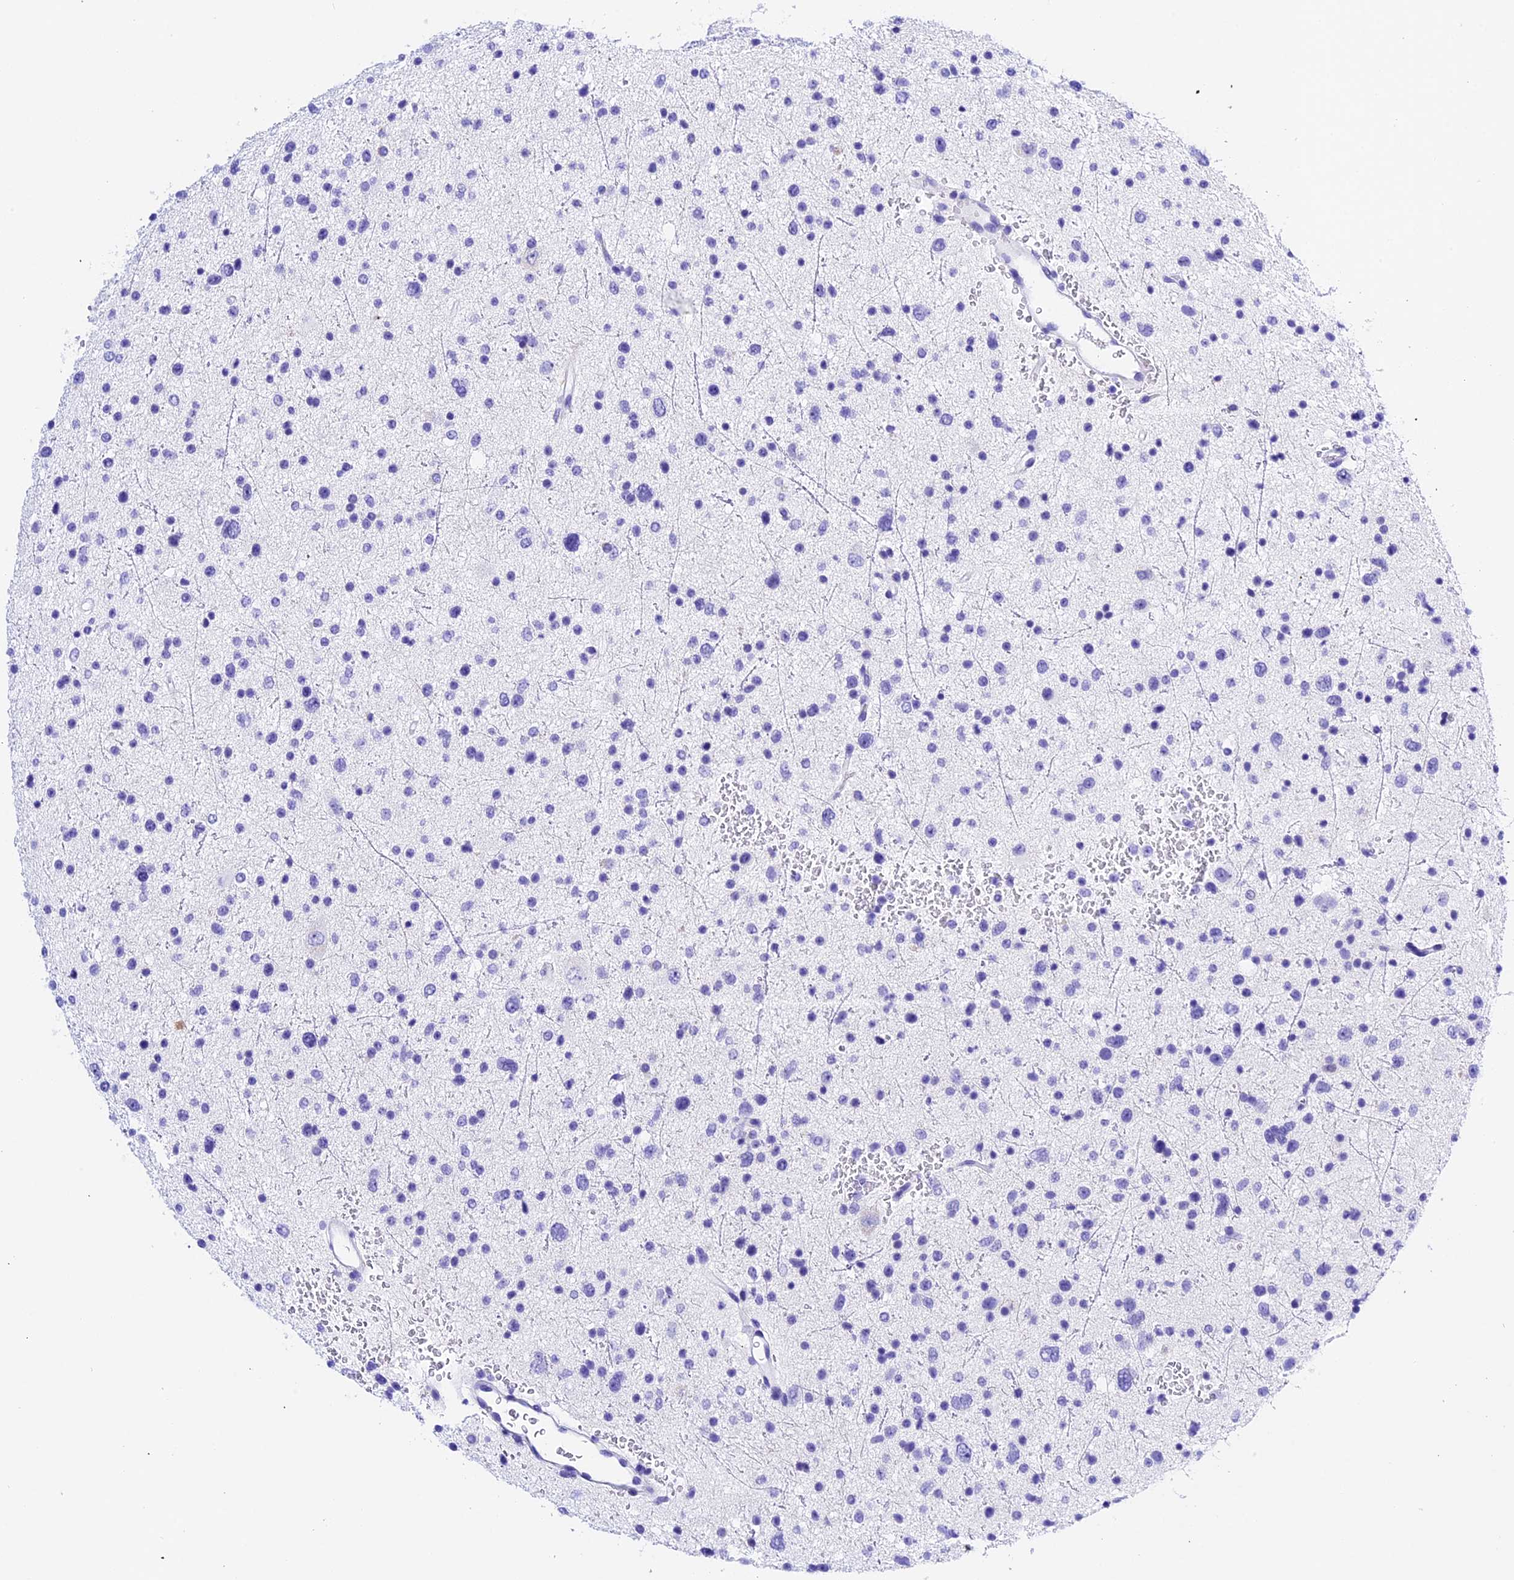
{"staining": {"intensity": "negative", "quantity": "none", "location": "none"}, "tissue": "glioma", "cell_type": "Tumor cells", "image_type": "cancer", "snomed": [{"axis": "morphology", "description": "Glioma, malignant, Low grade"}, {"axis": "topography", "description": "Brain"}], "caption": "An image of human malignant glioma (low-grade) is negative for staining in tumor cells.", "gene": "PSG11", "patient": {"sex": "female", "age": 37}}